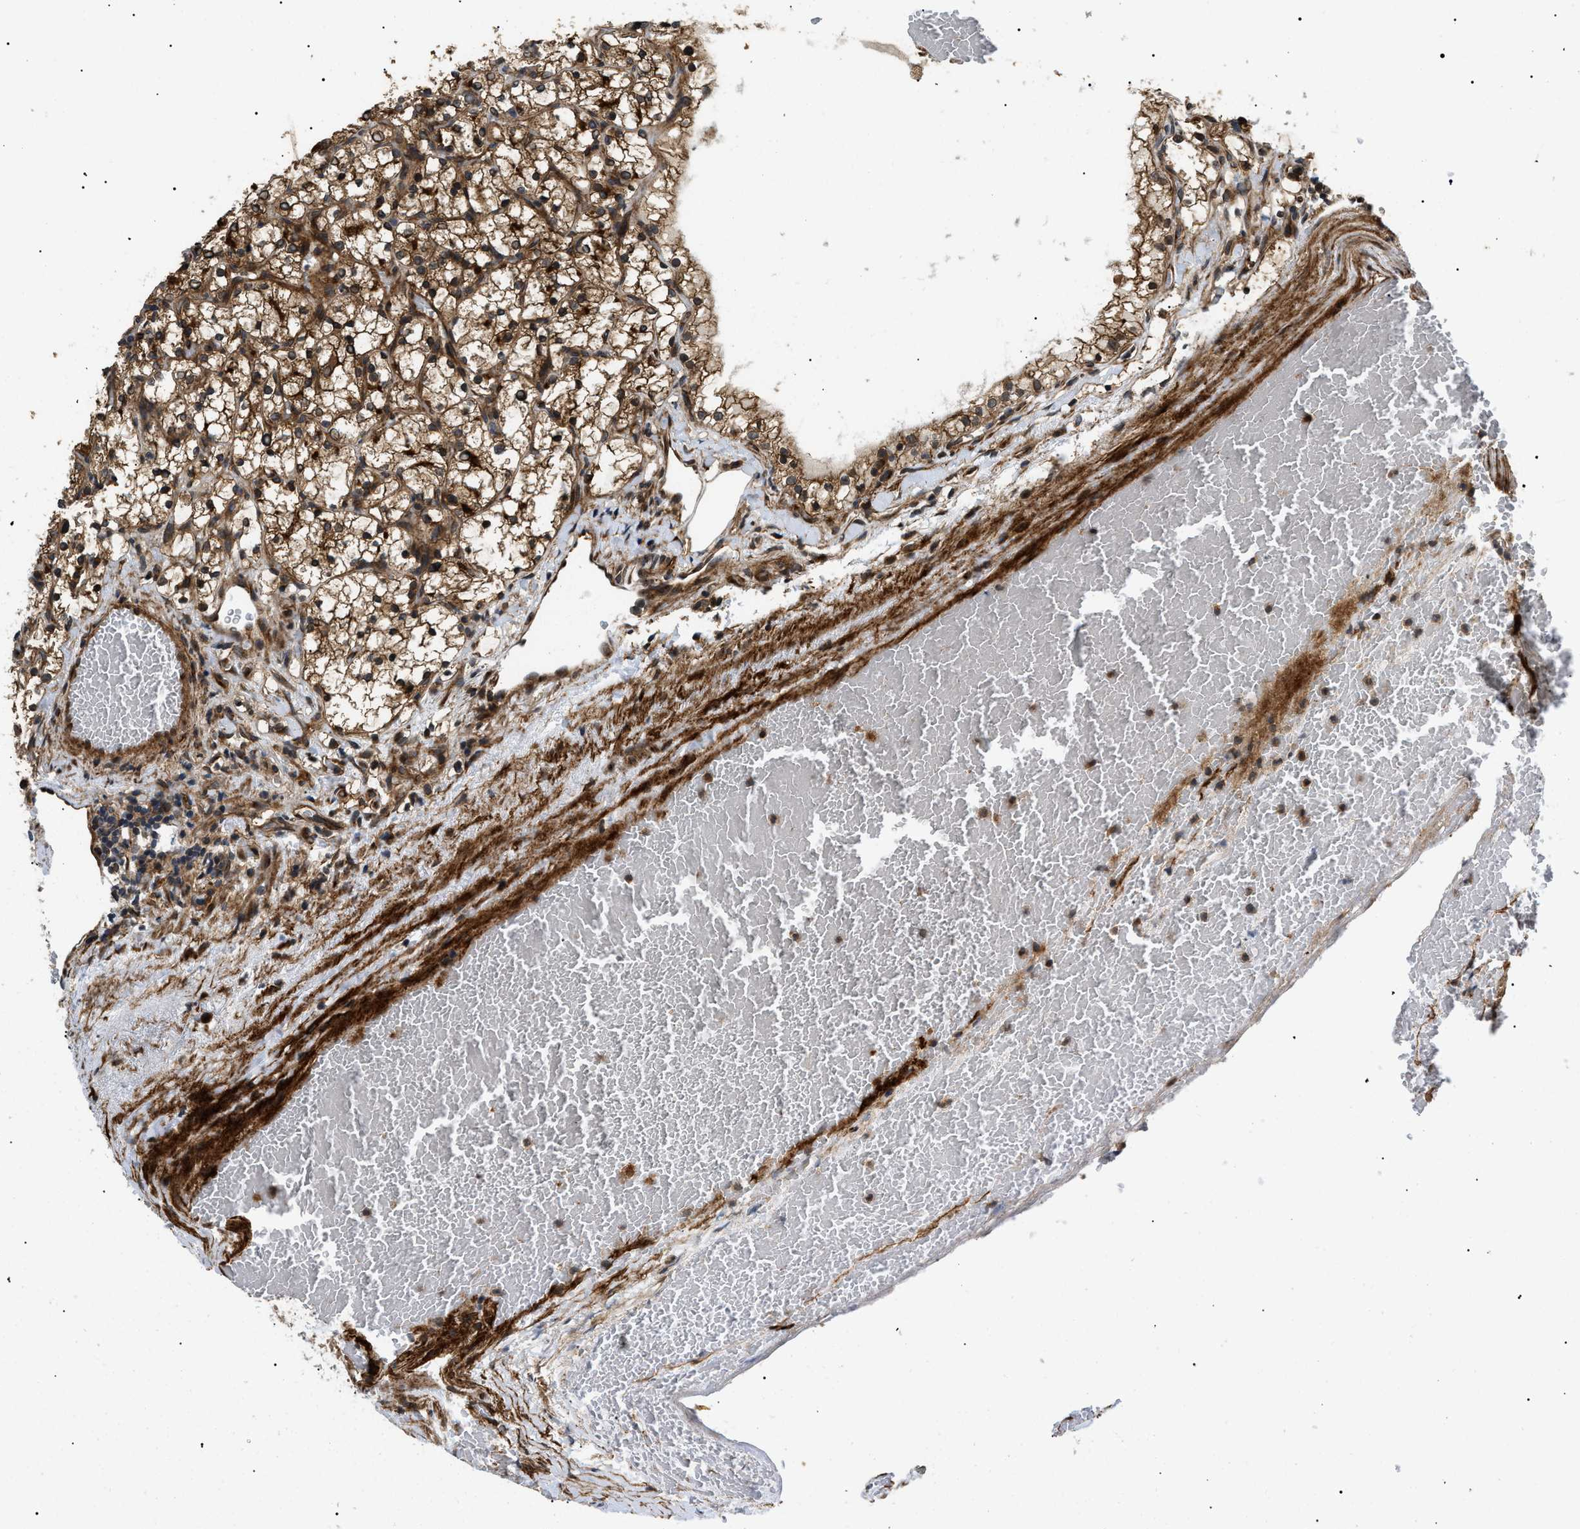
{"staining": {"intensity": "moderate", "quantity": ">75%", "location": "cytoplasmic/membranous"}, "tissue": "renal cancer", "cell_type": "Tumor cells", "image_type": "cancer", "snomed": [{"axis": "morphology", "description": "Adenocarcinoma, NOS"}, {"axis": "topography", "description": "Kidney"}], "caption": "Protein staining of renal cancer tissue demonstrates moderate cytoplasmic/membranous positivity in approximately >75% of tumor cells.", "gene": "ATP6AP1", "patient": {"sex": "female", "age": 69}}